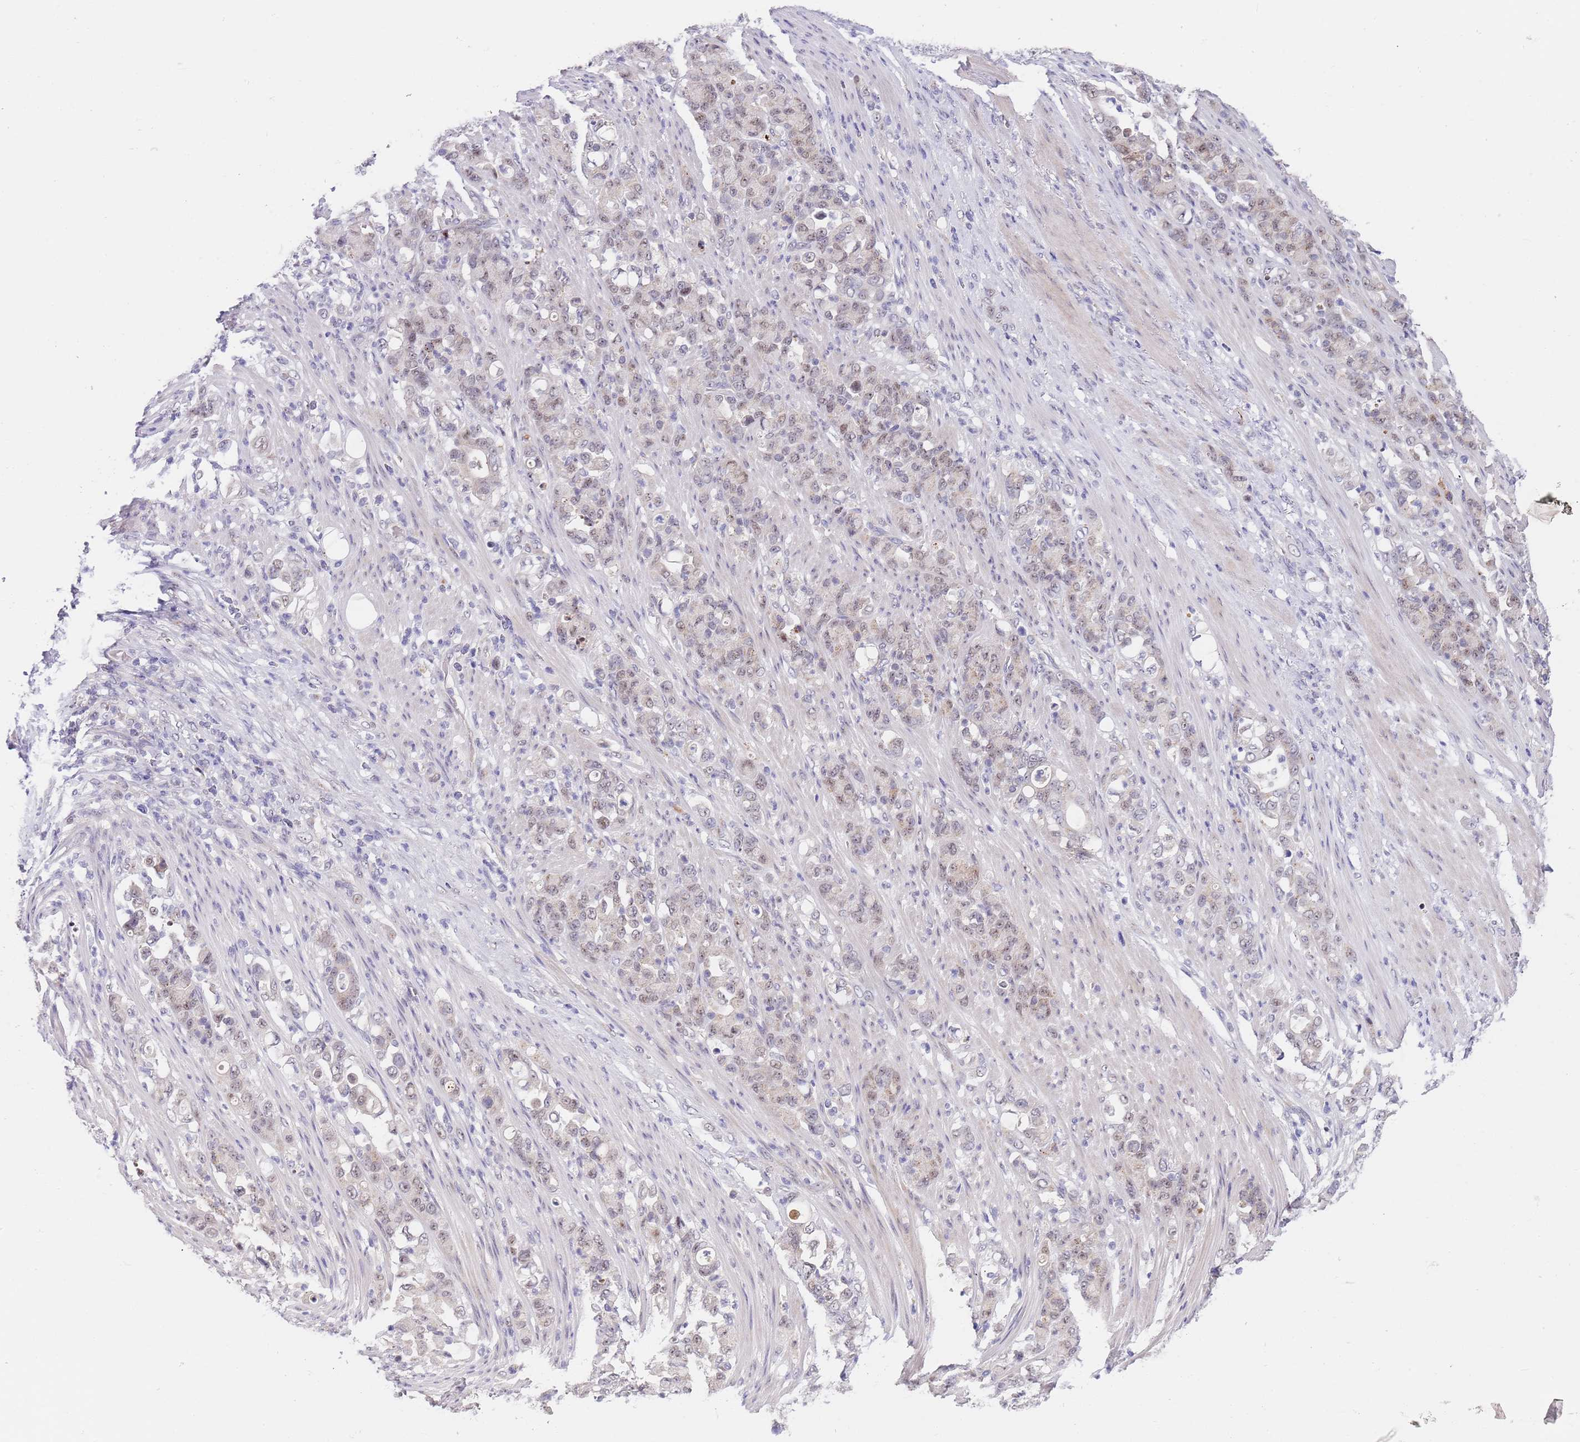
{"staining": {"intensity": "weak", "quantity": "<25%", "location": "nuclear"}, "tissue": "stomach cancer", "cell_type": "Tumor cells", "image_type": "cancer", "snomed": [{"axis": "morphology", "description": "Normal tissue, NOS"}, {"axis": "morphology", "description": "Adenocarcinoma, NOS"}, {"axis": "topography", "description": "Stomach"}], "caption": "Micrograph shows no significant protein positivity in tumor cells of stomach adenocarcinoma.", "gene": "PLCL2", "patient": {"sex": "female", "age": 79}}